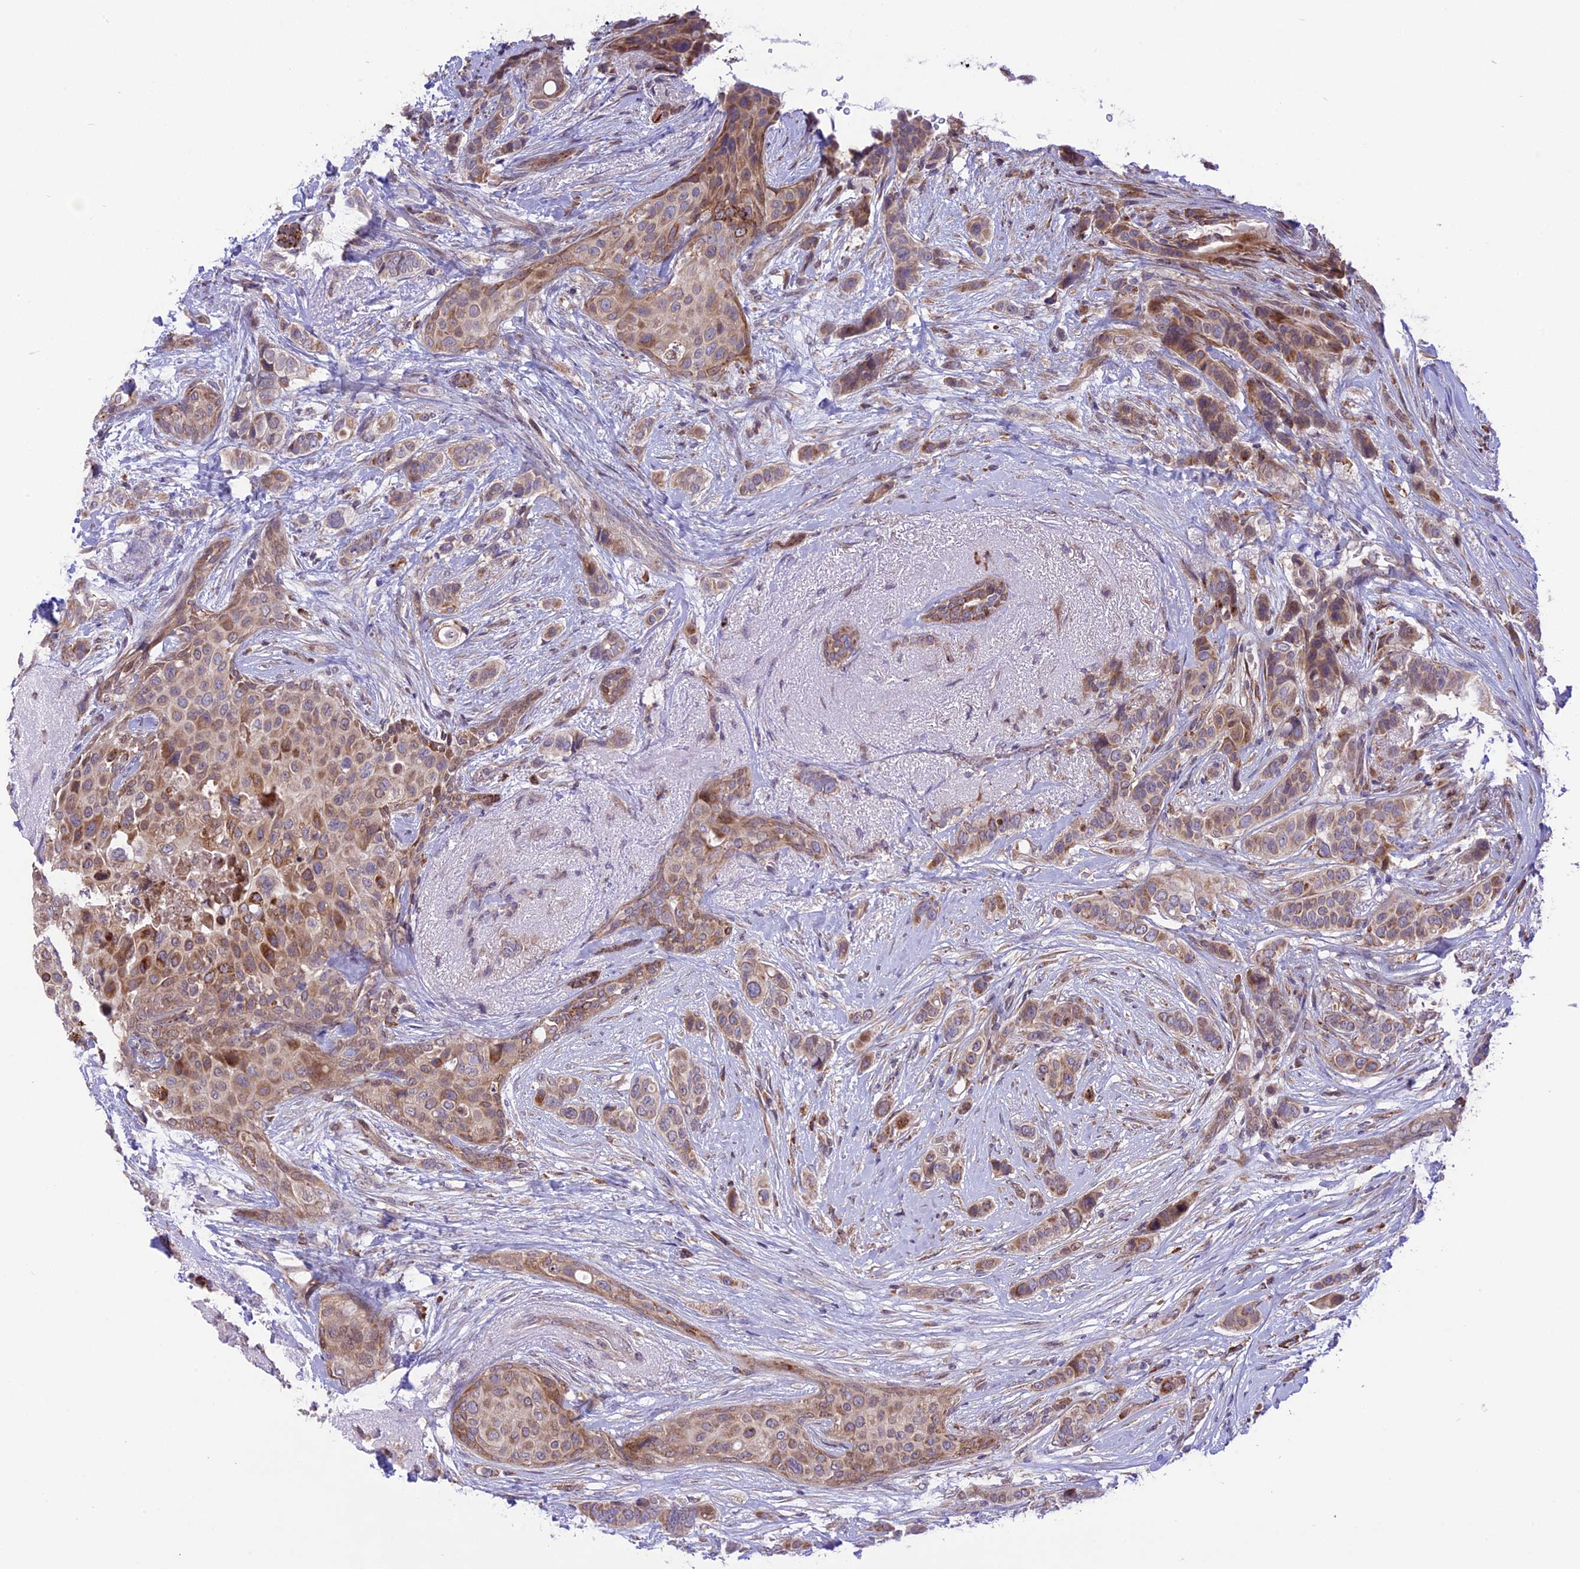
{"staining": {"intensity": "weak", "quantity": "25%-75%", "location": "cytoplasmic/membranous"}, "tissue": "breast cancer", "cell_type": "Tumor cells", "image_type": "cancer", "snomed": [{"axis": "morphology", "description": "Lobular carcinoma"}, {"axis": "topography", "description": "Breast"}], "caption": "Immunohistochemical staining of breast cancer (lobular carcinoma) shows low levels of weak cytoplasmic/membranous protein expression in approximately 25%-75% of tumor cells.", "gene": "ARMCX6", "patient": {"sex": "female", "age": 51}}